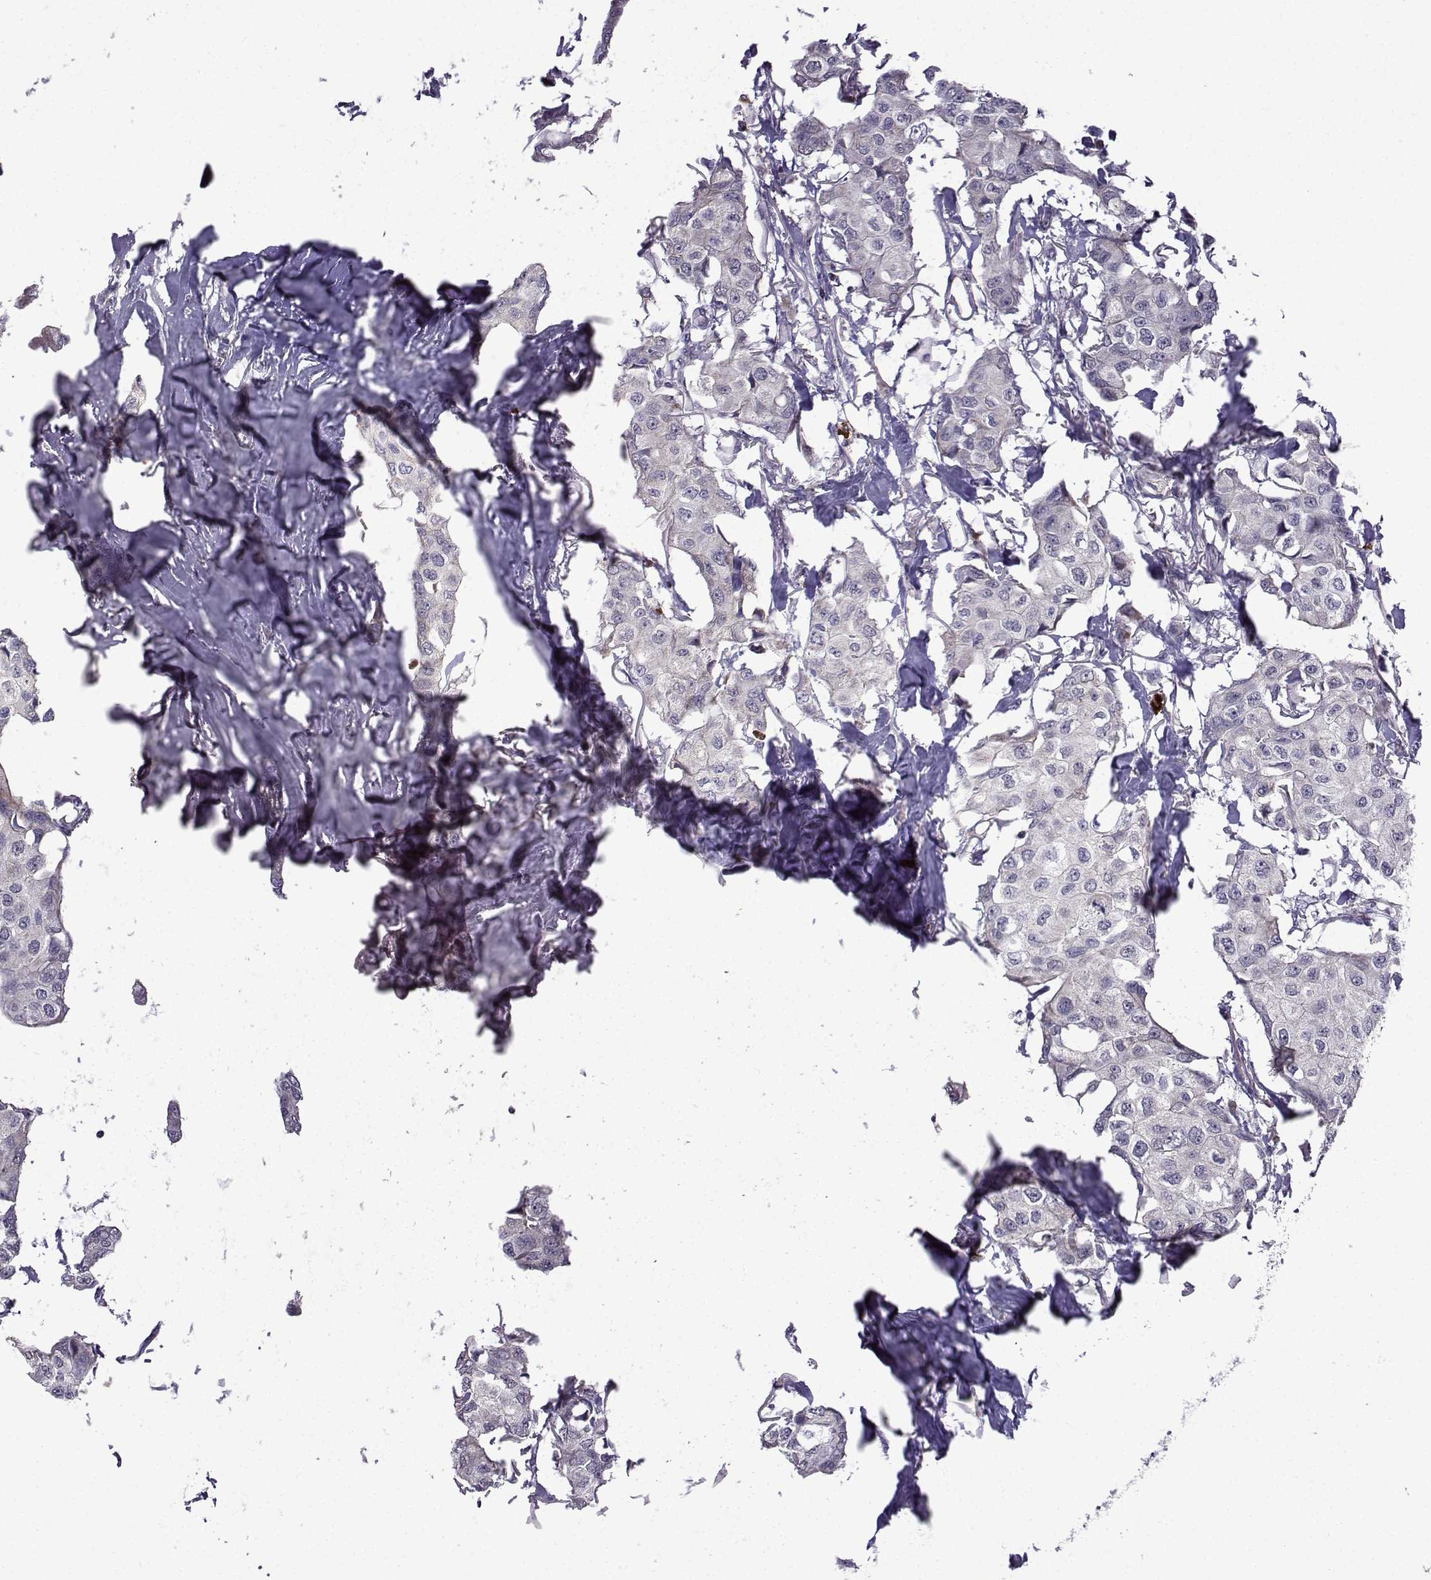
{"staining": {"intensity": "negative", "quantity": "none", "location": "none"}, "tissue": "breast cancer", "cell_type": "Tumor cells", "image_type": "cancer", "snomed": [{"axis": "morphology", "description": "Duct carcinoma"}, {"axis": "topography", "description": "Breast"}], "caption": "This is an IHC histopathology image of invasive ductal carcinoma (breast). There is no staining in tumor cells.", "gene": "TAB2", "patient": {"sex": "female", "age": 80}}